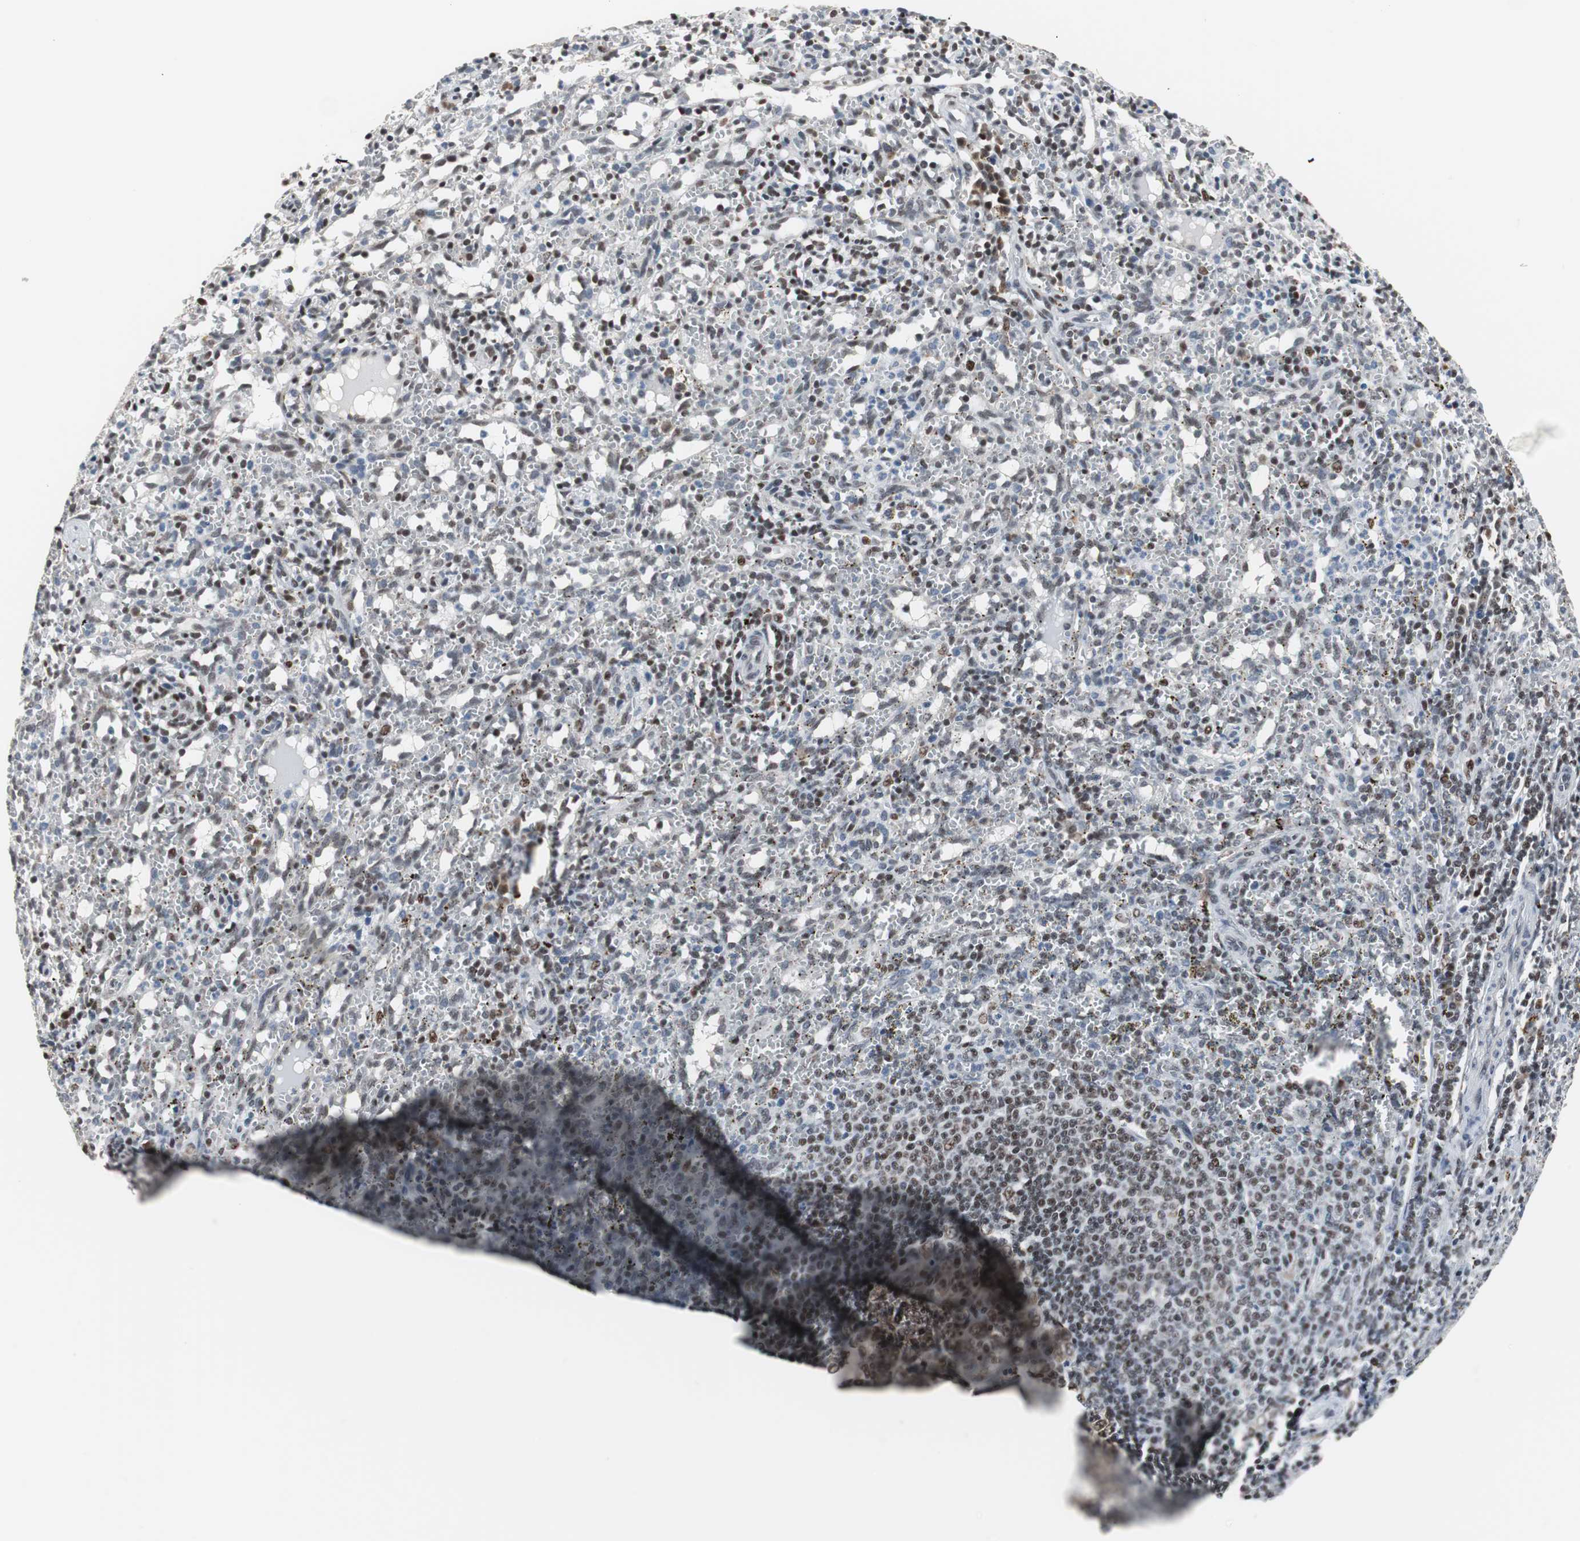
{"staining": {"intensity": "moderate", "quantity": "<25%", "location": "nuclear"}, "tissue": "spleen", "cell_type": "Cells in red pulp", "image_type": "normal", "snomed": [{"axis": "morphology", "description": "Normal tissue, NOS"}, {"axis": "topography", "description": "Spleen"}], "caption": "Immunohistochemical staining of unremarkable human spleen reveals low levels of moderate nuclear expression in approximately <25% of cells in red pulp. The staining was performed using DAB (3,3'-diaminobenzidine), with brown indicating positive protein expression. Nuclei are stained blue with hematoxylin.", "gene": "ZHX2", "patient": {"sex": "female", "age": 10}}